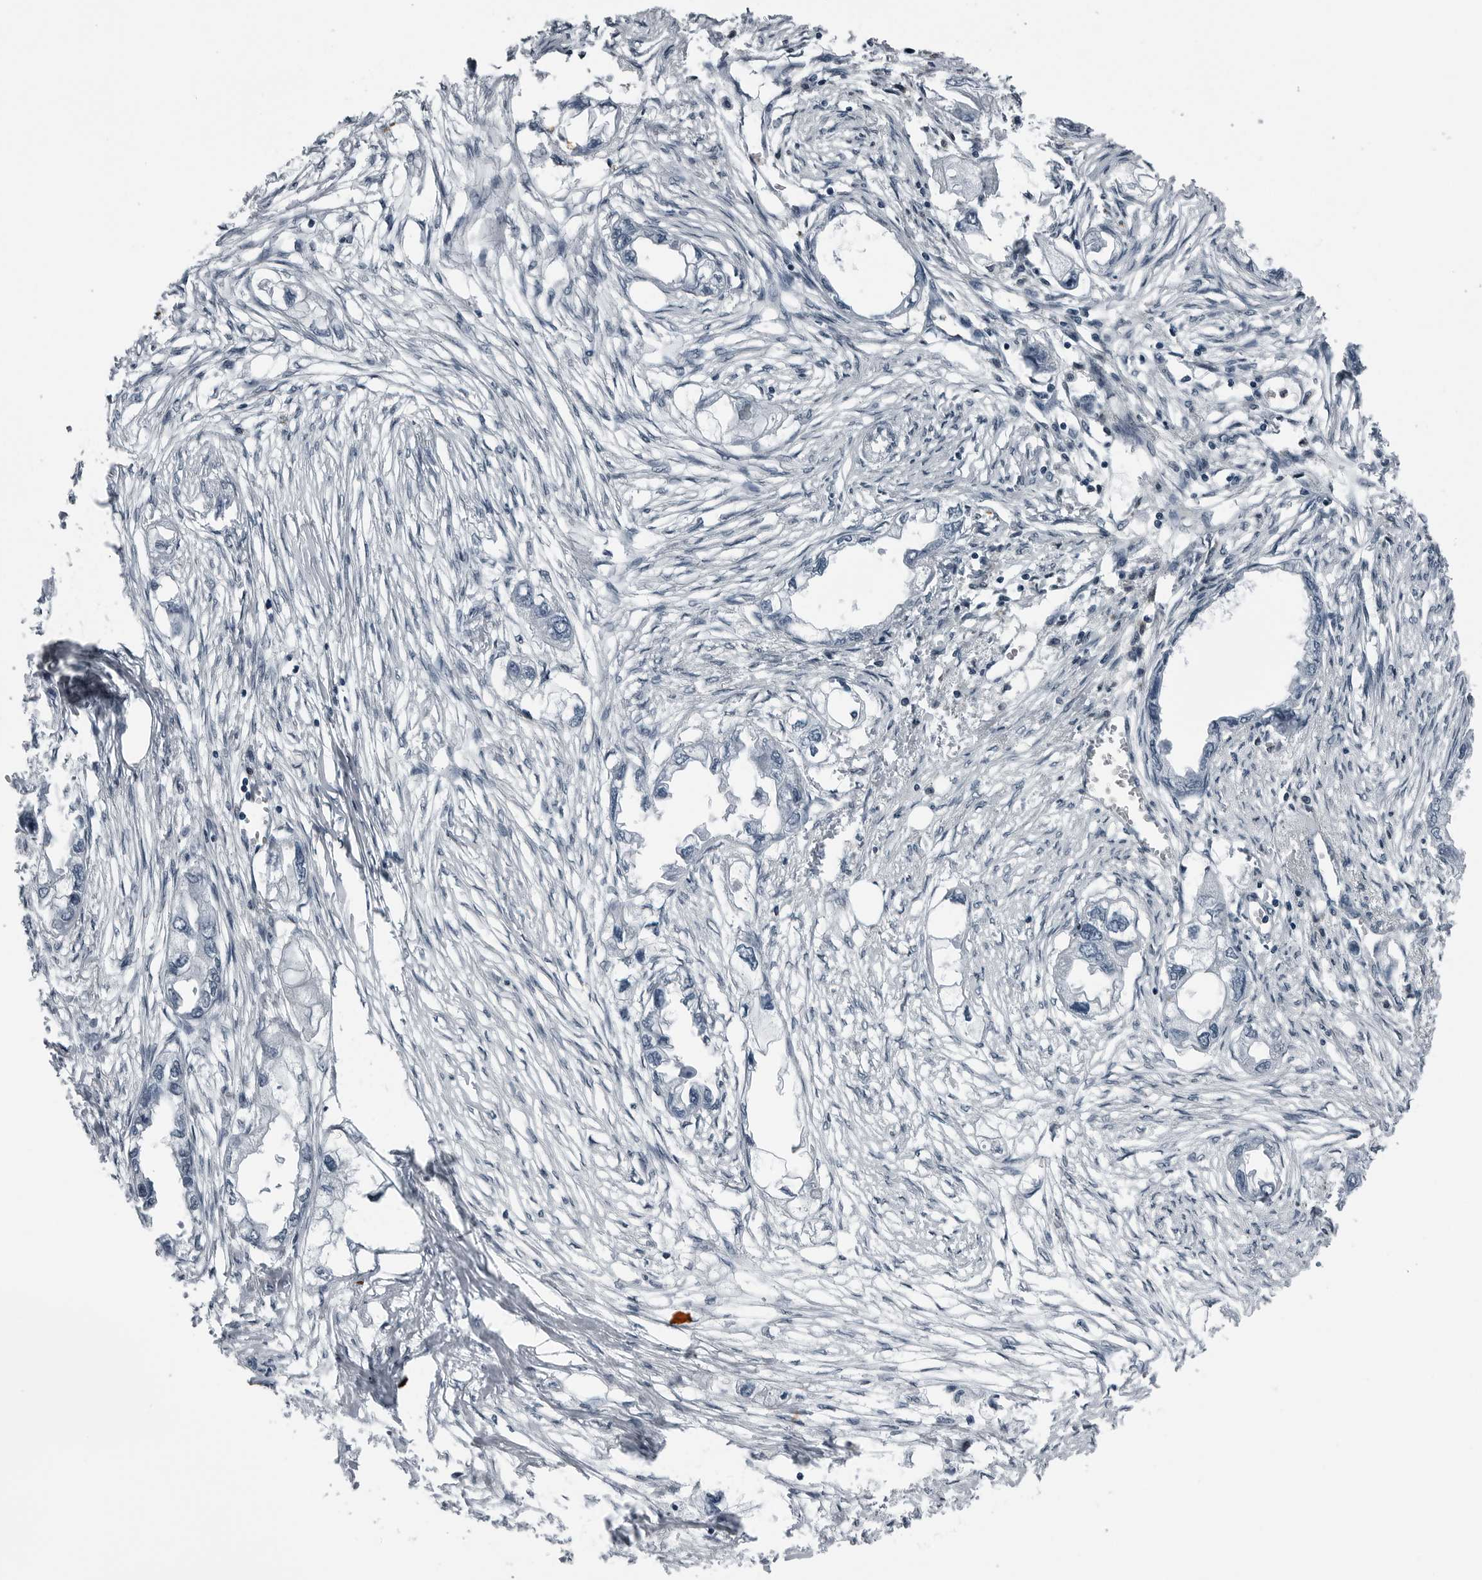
{"staining": {"intensity": "negative", "quantity": "none", "location": "none"}, "tissue": "endometrial cancer", "cell_type": "Tumor cells", "image_type": "cancer", "snomed": [{"axis": "morphology", "description": "Adenocarcinoma, NOS"}, {"axis": "morphology", "description": "Adenocarcinoma, metastatic, NOS"}, {"axis": "topography", "description": "Adipose tissue"}, {"axis": "topography", "description": "Endometrium"}], "caption": "Image shows no significant protein staining in tumor cells of endometrial cancer (adenocarcinoma).", "gene": "AKR1A1", "patient": {"sex": "female", "age": 67}}